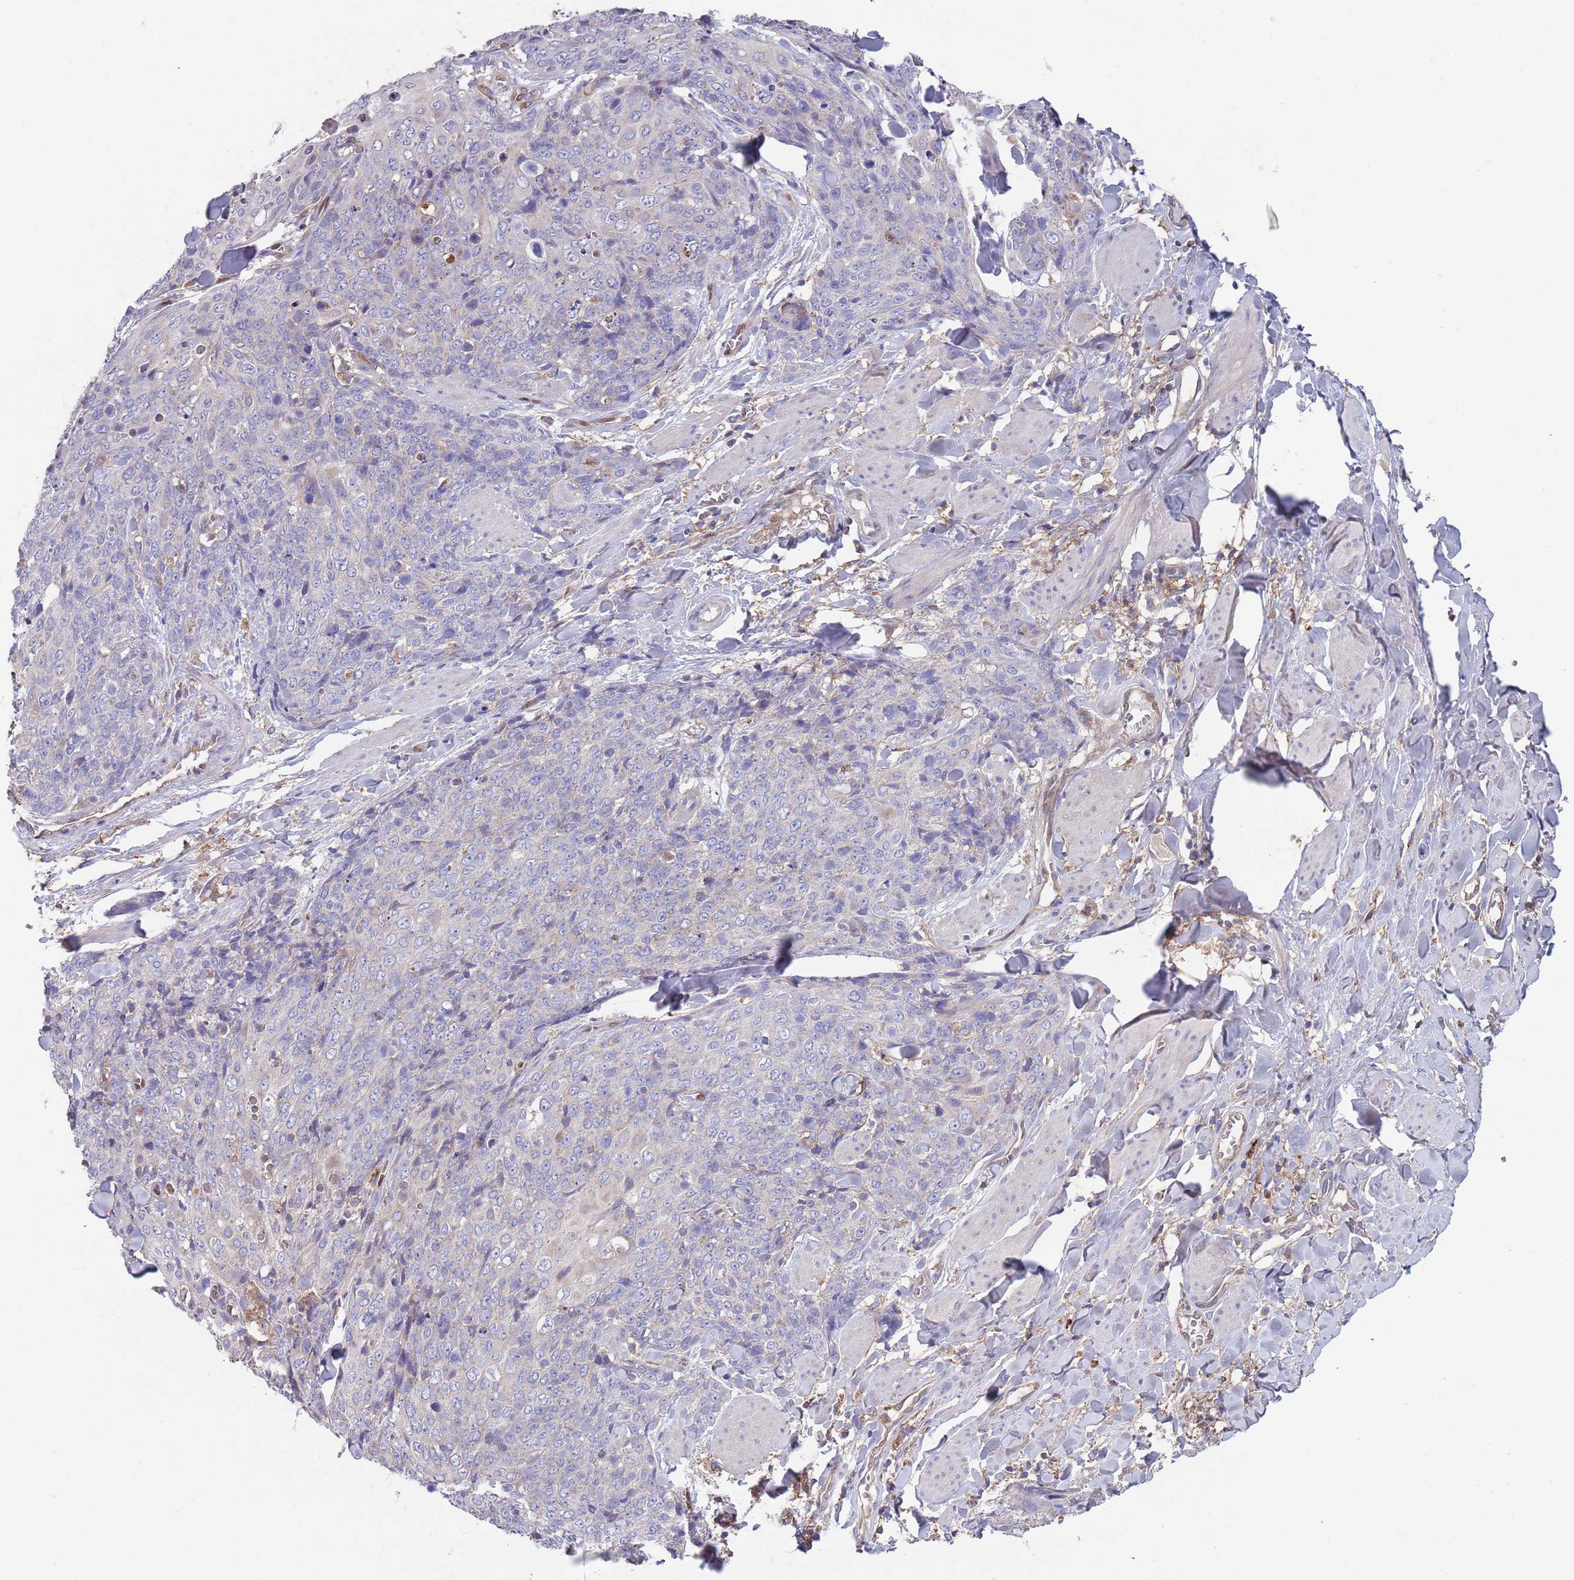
{"staining": {"intensity": "negative", "quantity": "none", "location": "none"}, "tissue": "skin cancer", "cell_type": "Tumor cells", "image_type": "cancer", "snomed": [{"axis": "morphology", "description": "Squamous cell carcinoma, NOS"}, {"axis": "topography", "description": "Skin"}, {"axis": "topography", "description": "Vulva"}], "caption": "Skin cancer was stained to show a protein in brown. There is no significant staining in tumor cells. Nuclei are stained in blue.", "gene": "DDT", "patient": {"sex": "female", "age": 85}}